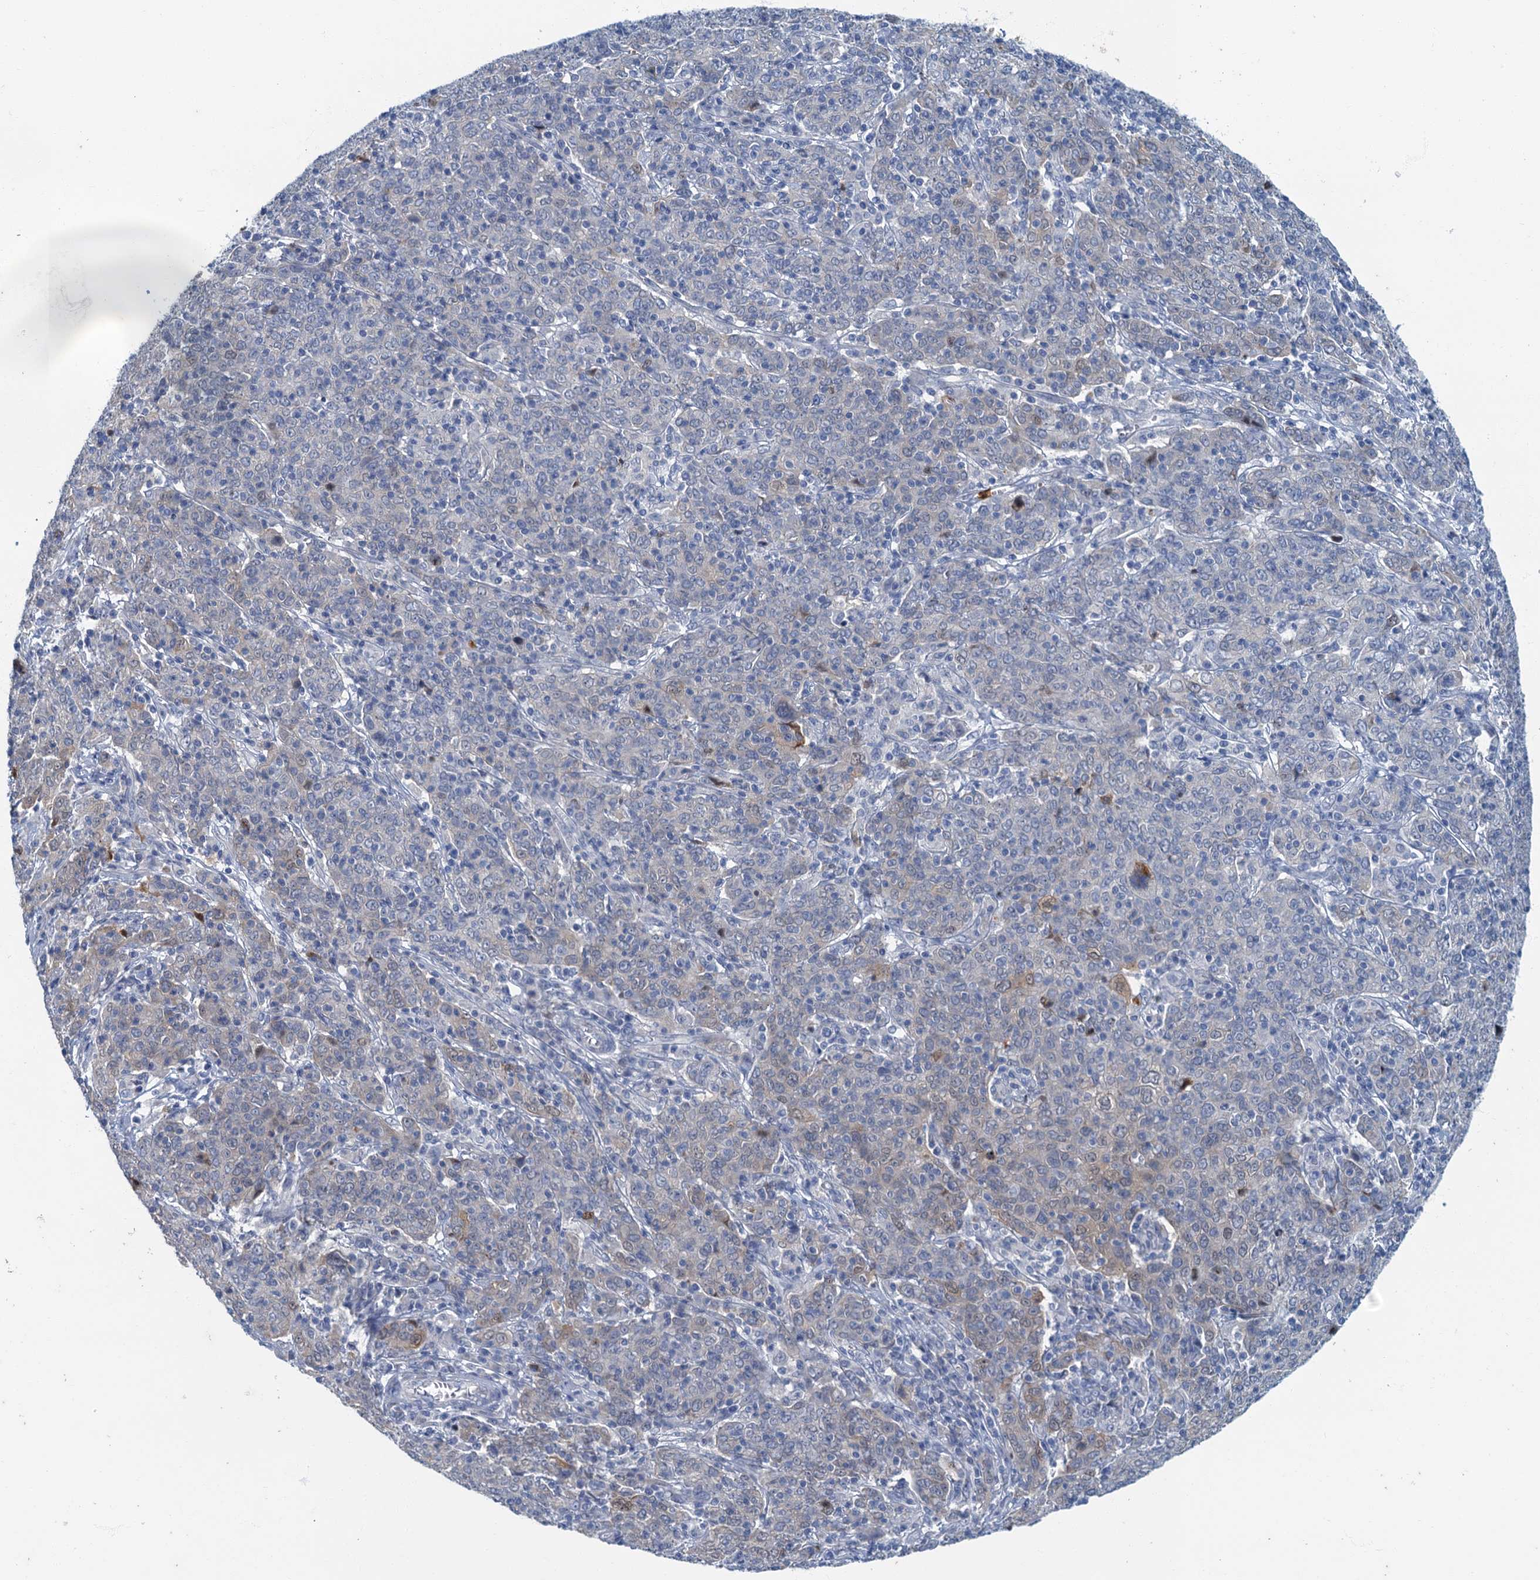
{"staining": {"intensity": "weak", "quantity": "<25%", "location": "cytoplasmic/membranous"}, "tissue": "cervical cancer", "cell_type": "Tumor cells", "image_type": "cancer", "snomed": [{"axis": "morphology", "description": "Squamous cell carcinoma, NOS"}, {"axis": "topography", "description": "Cervix"}], "caption": "High magnification brightfield microscopy of cervical squamous cell carcinoma stained with DAB (3,3'-diaminobenzidine) (brown) and counterstained with hematoxylin (blue): tumor cells show no significant staining. Brightfield microscopy of immunohistochemistry (IHC) stained with DAB (3,3'-diaminobenzidine) (brown) and hematoxylin (blue), captured at high magnification.", "gene": "ANKDD1A", "patient": {"sex": "female", "age": 67}}